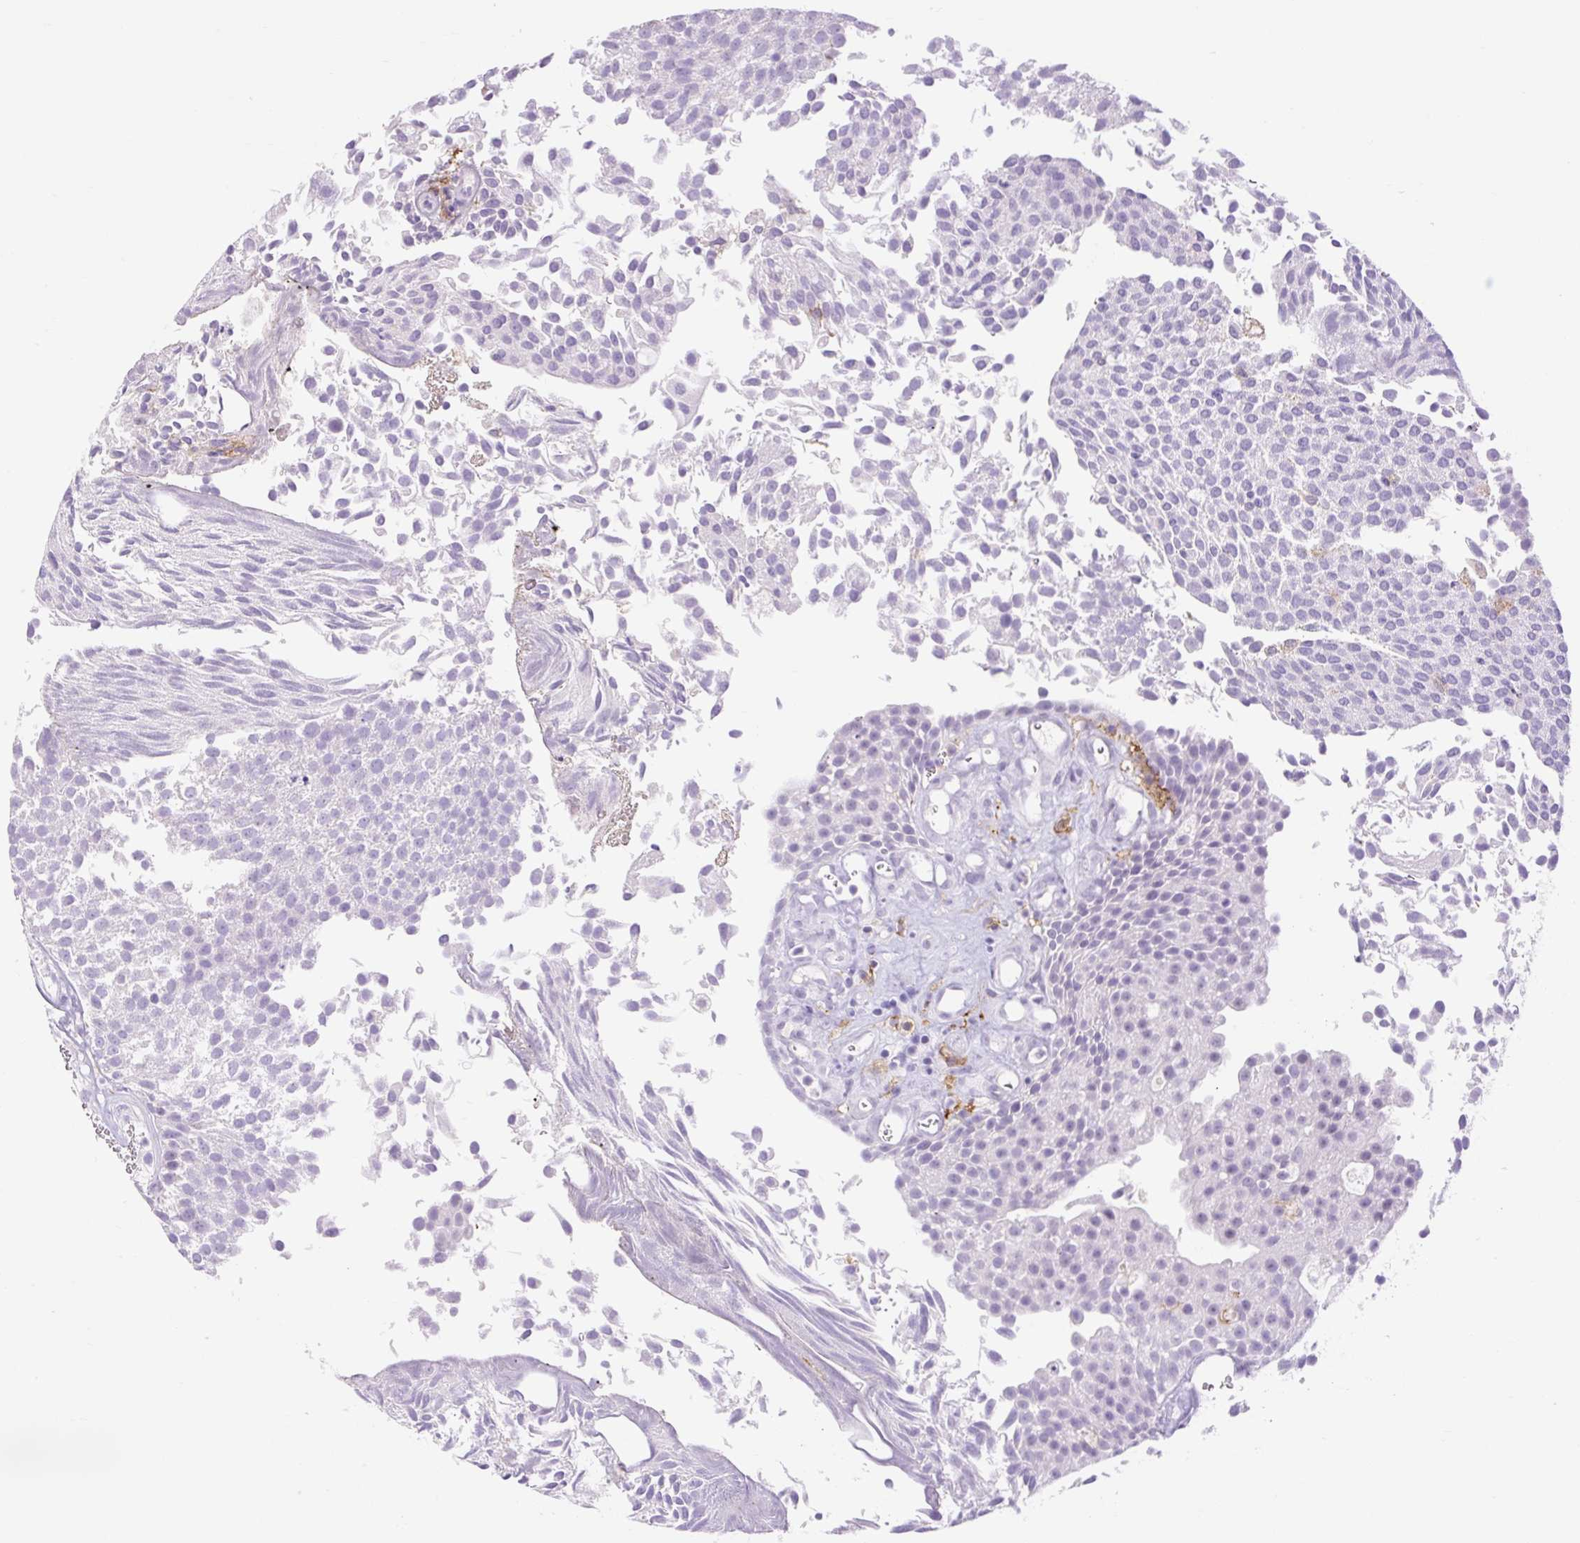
{"staining": {"intensity": "negative", "quantity": "none", "location": "none"}, "tissue": "urothelial cancer", "cell_type": "Tumor cells", "image_type": "cancer", "snomed": [{"axis": "morphology", "description": "Urothelial carcinoma, Low grade"}, {"axis": "topography", "description": "Urinary bladder"}], "caption": "The immunohistochemistry micrograph has no significant positivity in tumor cells of urothelial carcinoma (low-grade) tissue.", "gene": "SIGLEC1", "patient": {"sex": "female", "age": 79}}